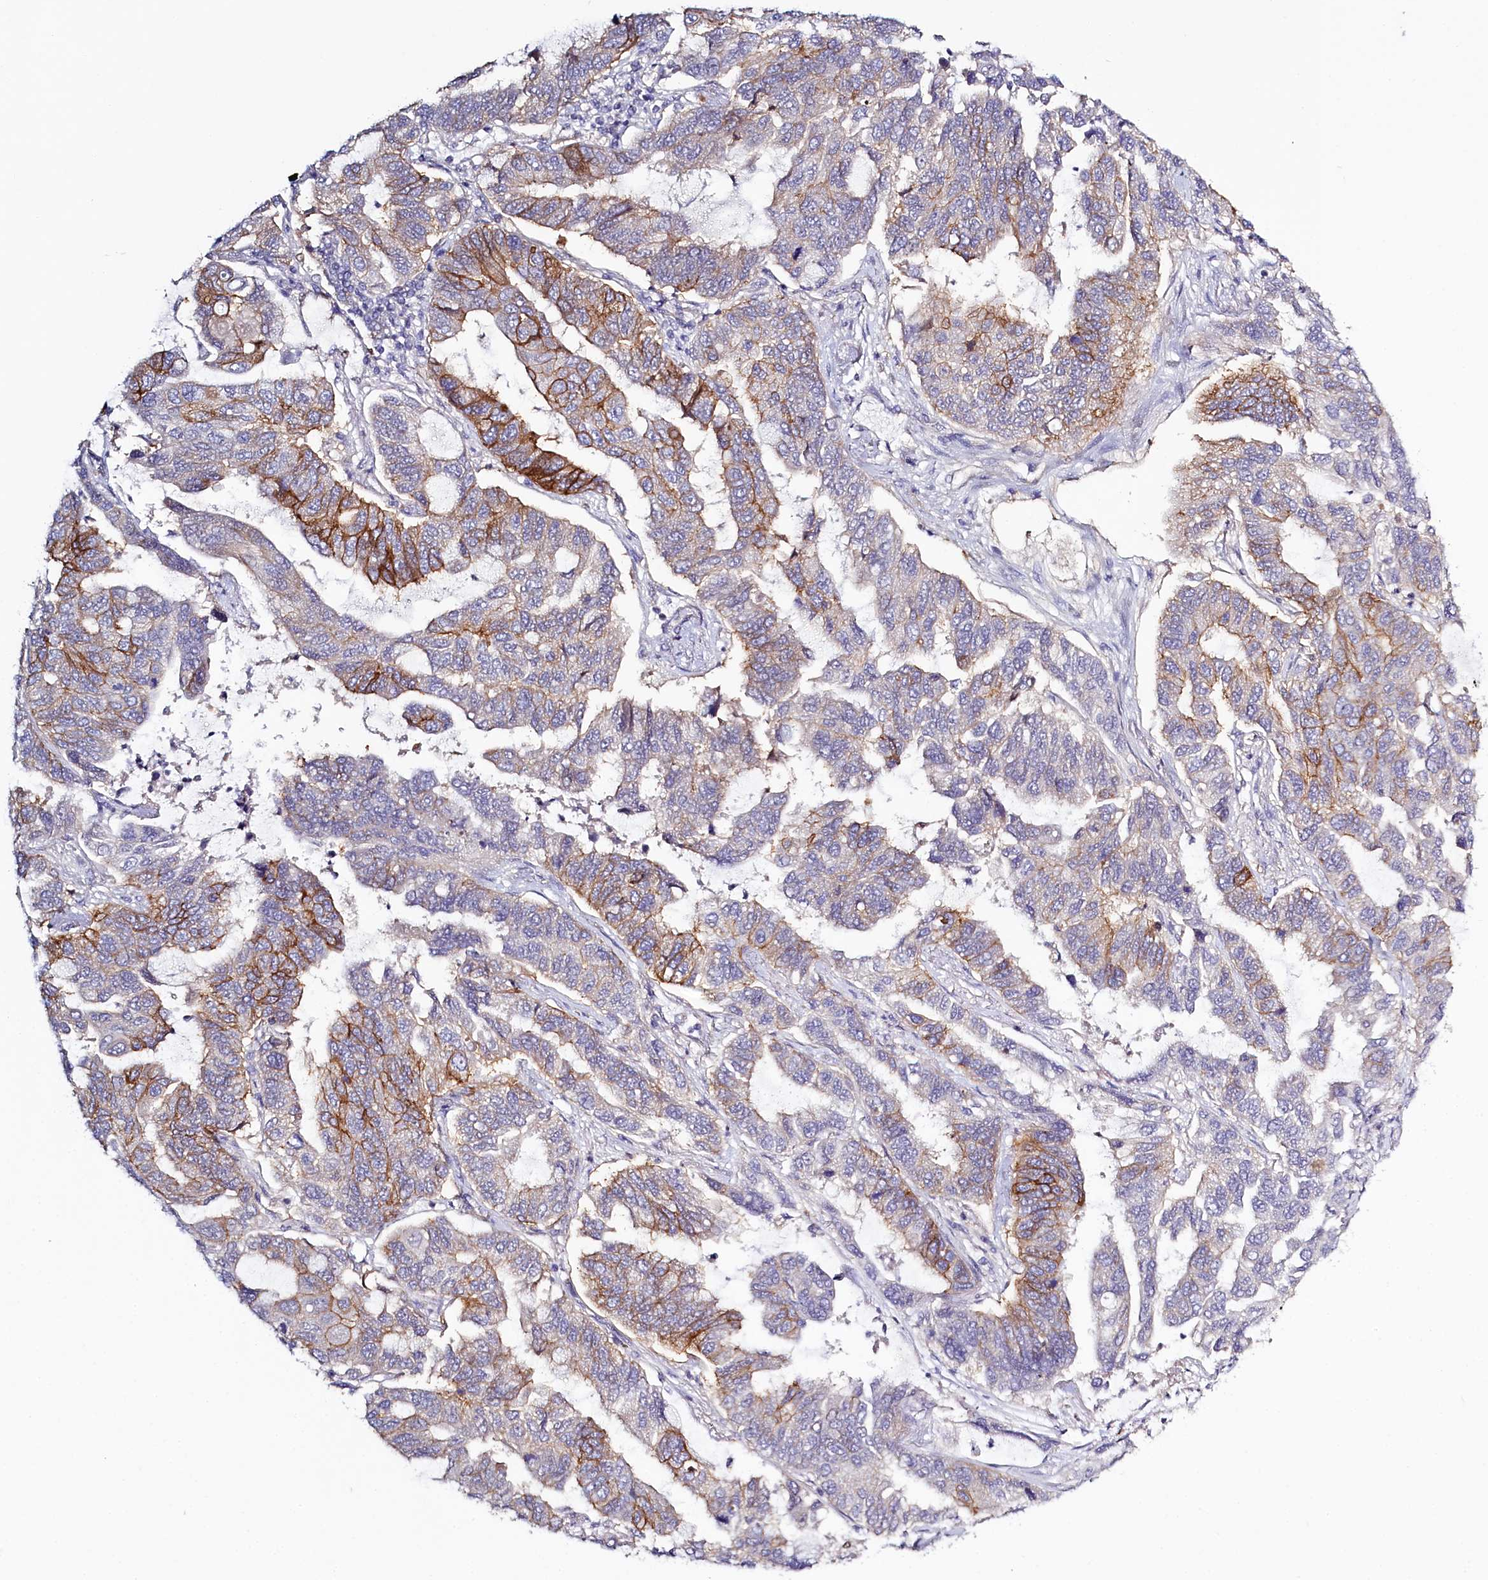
{"staining": {"intensity": "strong", "quantity": "25%-75%", "location": "cytoplasmic/membranous"}, "tissue": "lung cancer", "cell_type": "Tumor cells", "image_type": "cancer", "snomed": [{"axis": "morphology", "description": "Adenocarcinoma, NOS"}, {"axis": "topography", "description": "Lung"}], "caption": "Adenocarcinoma (lung) tissue demonstrates strong cytoplasmic/membranous expression in about 25%-75% of tumor cells, visualized by immunohistochemistry.", "gene": "PDE6D", "patient": {"sex": "male", "age": 64}}